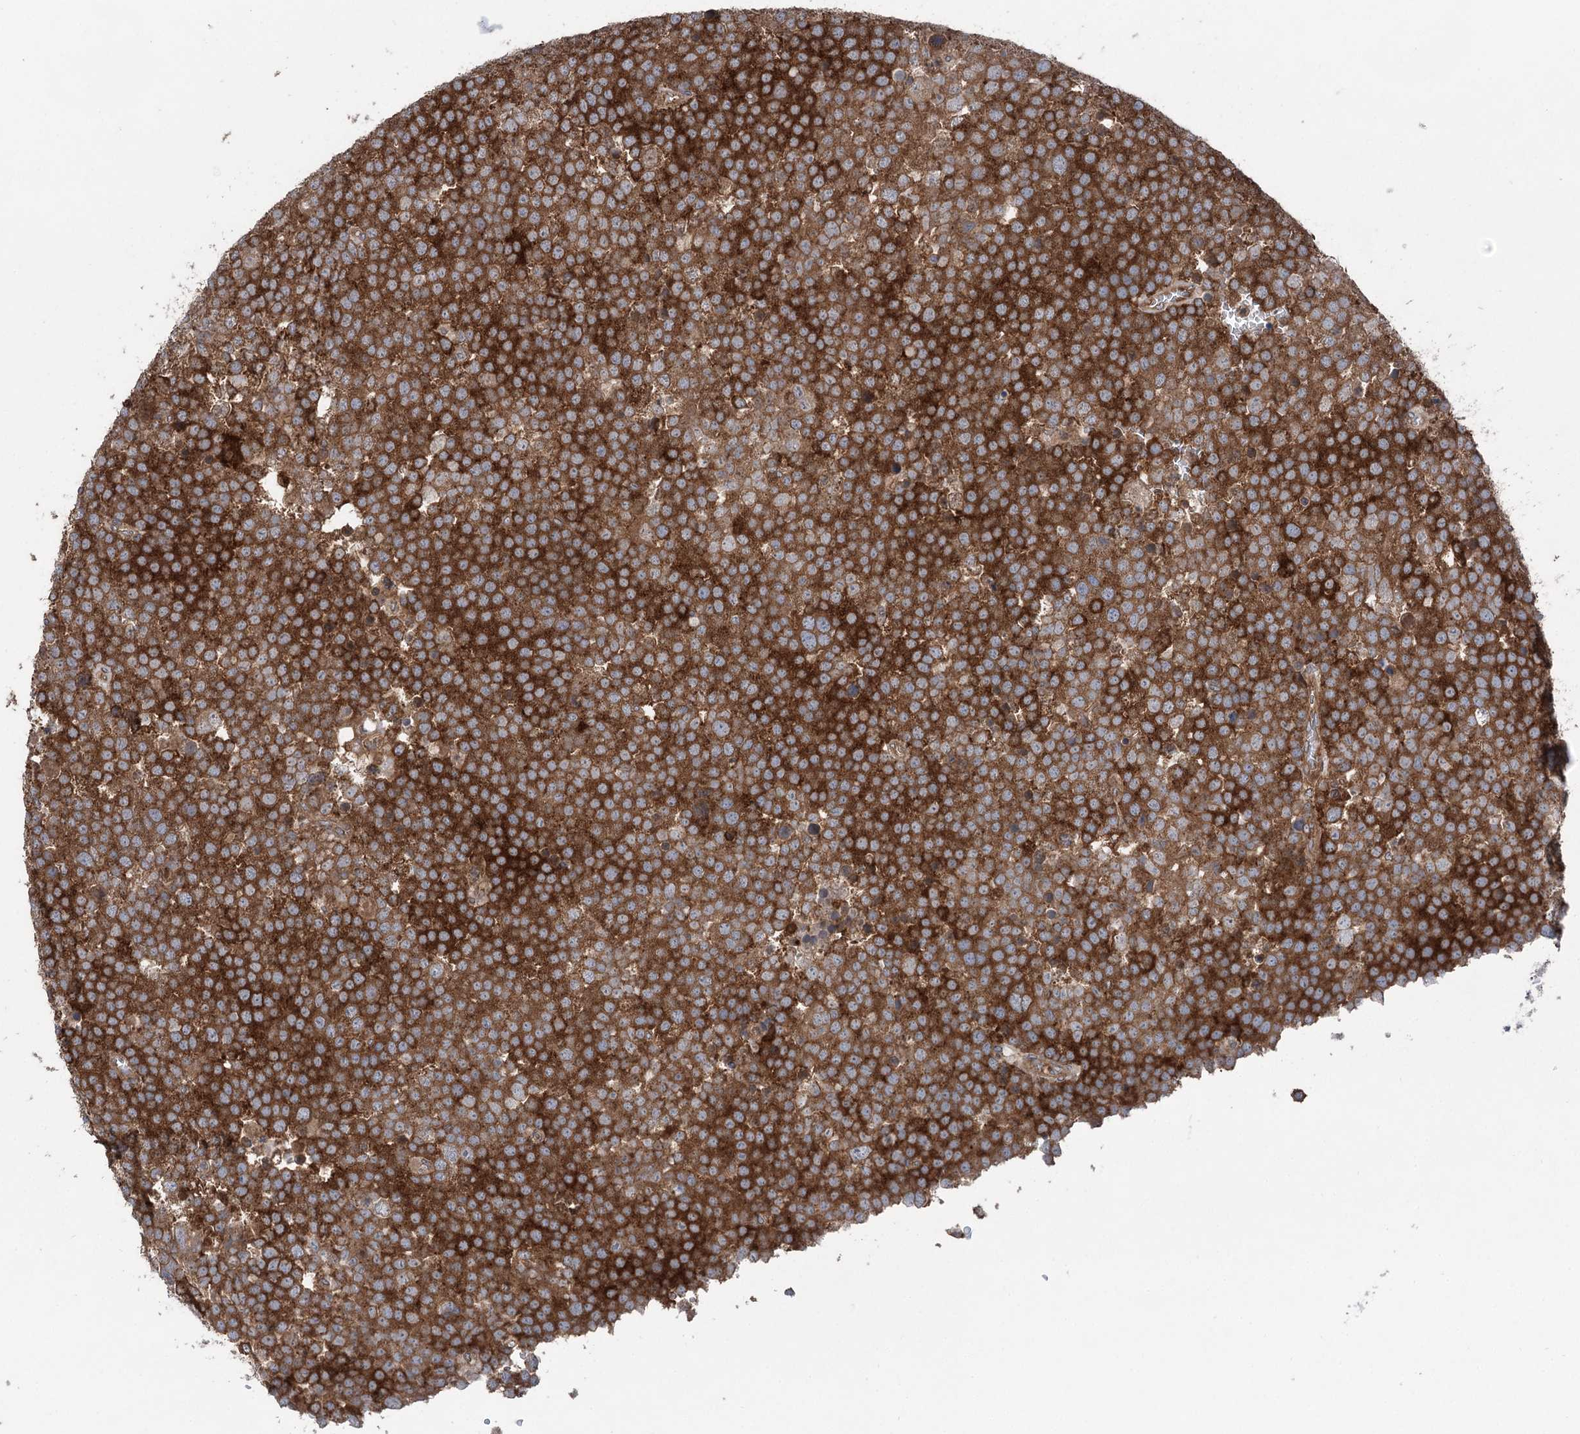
{"staining": {"intensity": "strong", "quantity": ">75%", "location": "cytoplasmic/membranous"}, "tissue": "testis cancer", "cell_type": "Tumor cells", "image_type": "cancer", "snomed": [{"axis": "morphology", "description": "Seminoma, NOS"}, {"axis": "topography", "description": "Testis"}], "caption": "Immunohistochemical staining of human seminoma (testis) exhibits high levels of strong cytoplasmic/membranous expression in about >75% of tumor cells.", "gene": "PPP1R21", "patient": {"sex": "male", "age": 71}}